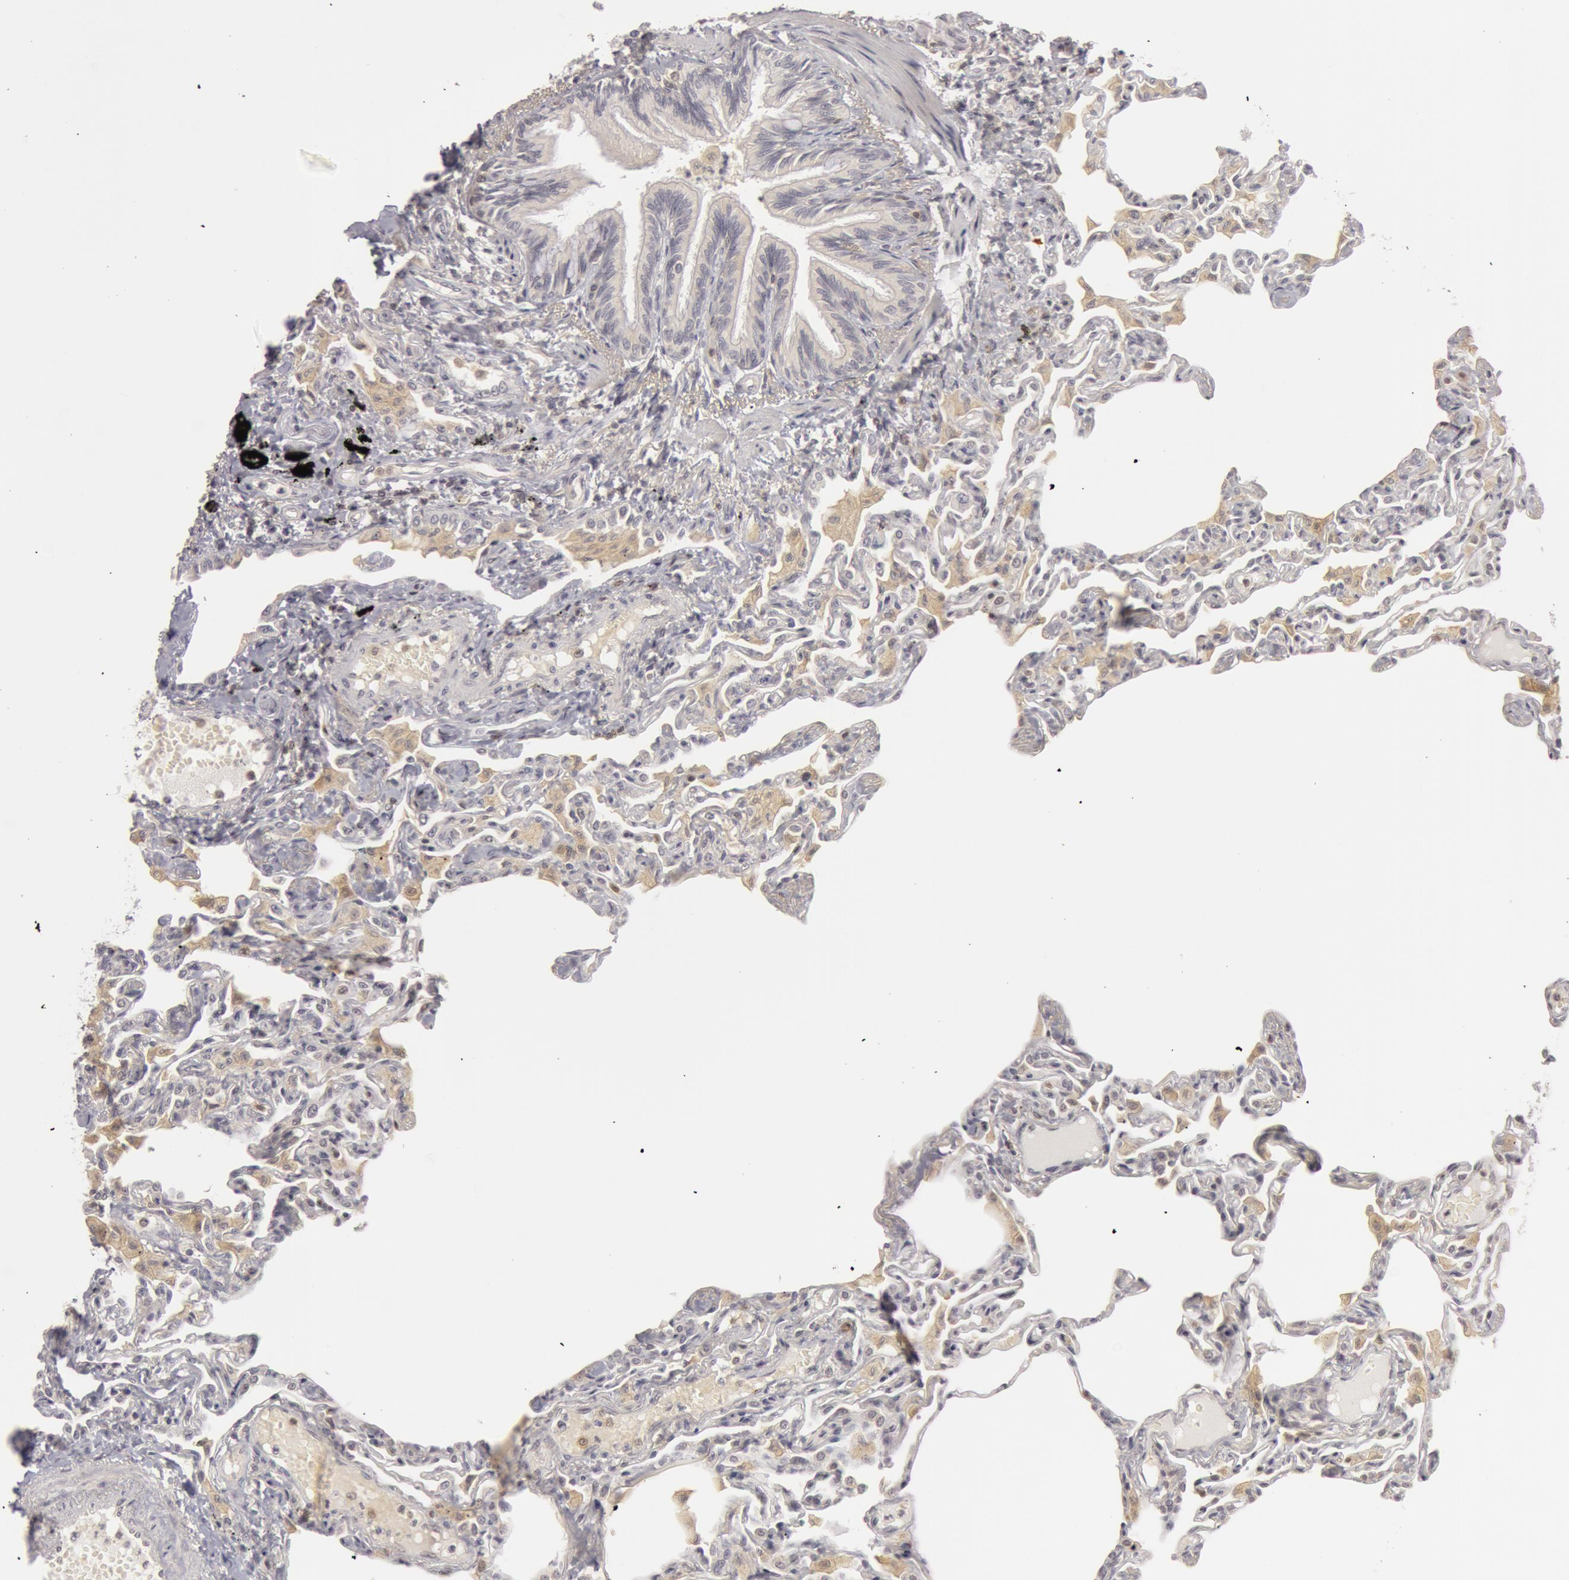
{"staining": {"intensity": "weak", "quantity": "25%-75%", "location": "nuclear"}, "tissue": "lung", "cell_type": "Alveolar cells", "image_type": "normal", "snomed": [{"axis": "morphology", "description": "Normal tissue, NOS"}, {"axis": "topography", "description": "Lung"}], "caption": "Weak nuclear staining for a protein is seen in approximately 25%-75% of alveolar cells of unremarkable lung using IHC.", "gene": "OASL", "patient": {"sex": "female", "age": 49}}